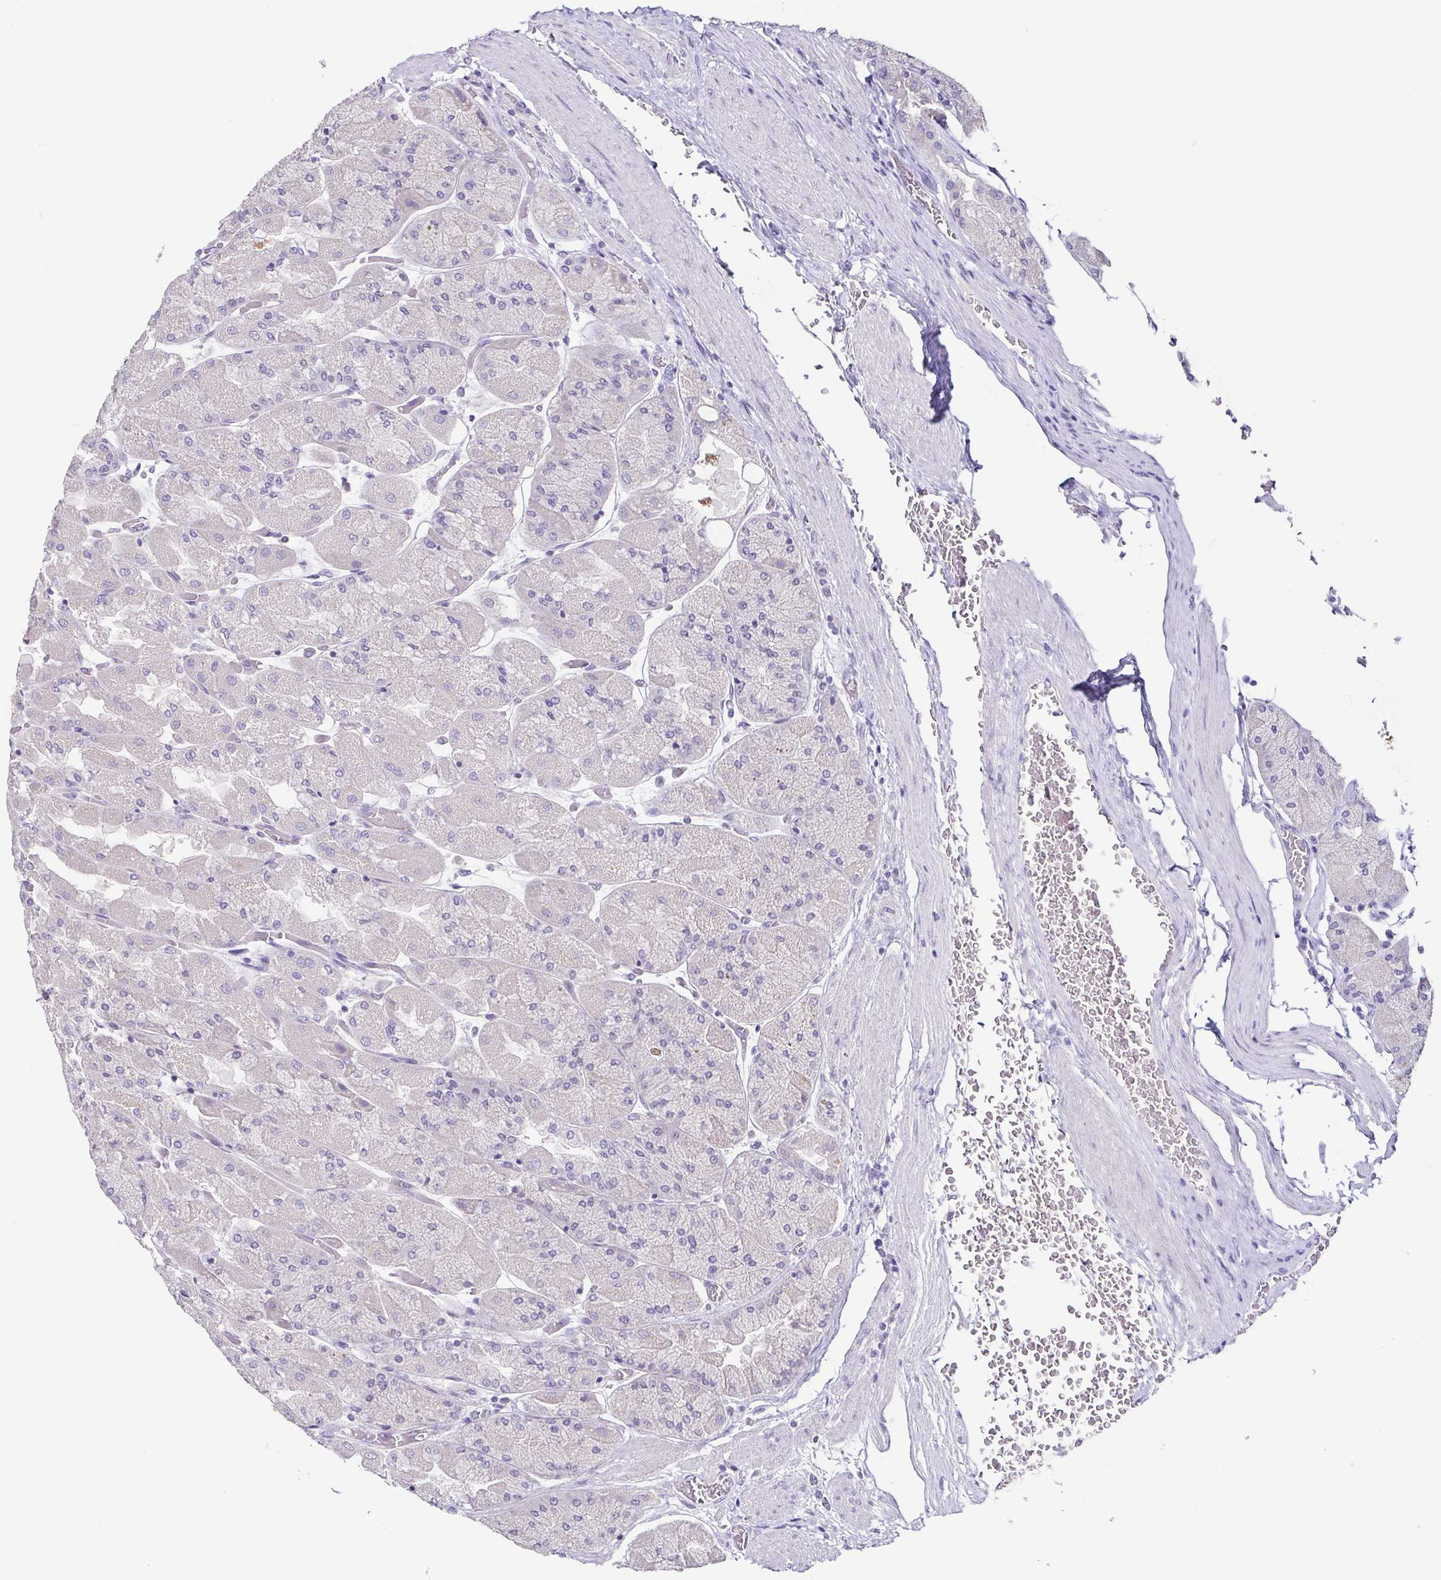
{"staining": {"intensity": "weak", "quantity": "<25%", "location": "cytoplasmic/membranous"}, "tissue": "stomach", "cell_type": "Glandular cells", "image_type": "normal", "snomed": [{"axis": "morphology", "description": "Normal tissue, NOS"}, {"axis": "topography", "description": "Stomach"}], "caption": "High power microscopy image of an immunohistochemistry (IHC) photomicrograph of unremarkable stomach, revealing no significant expression in glandular cells.", "gene": "TP73", "patient": {"sex": "female", "age": 61}}